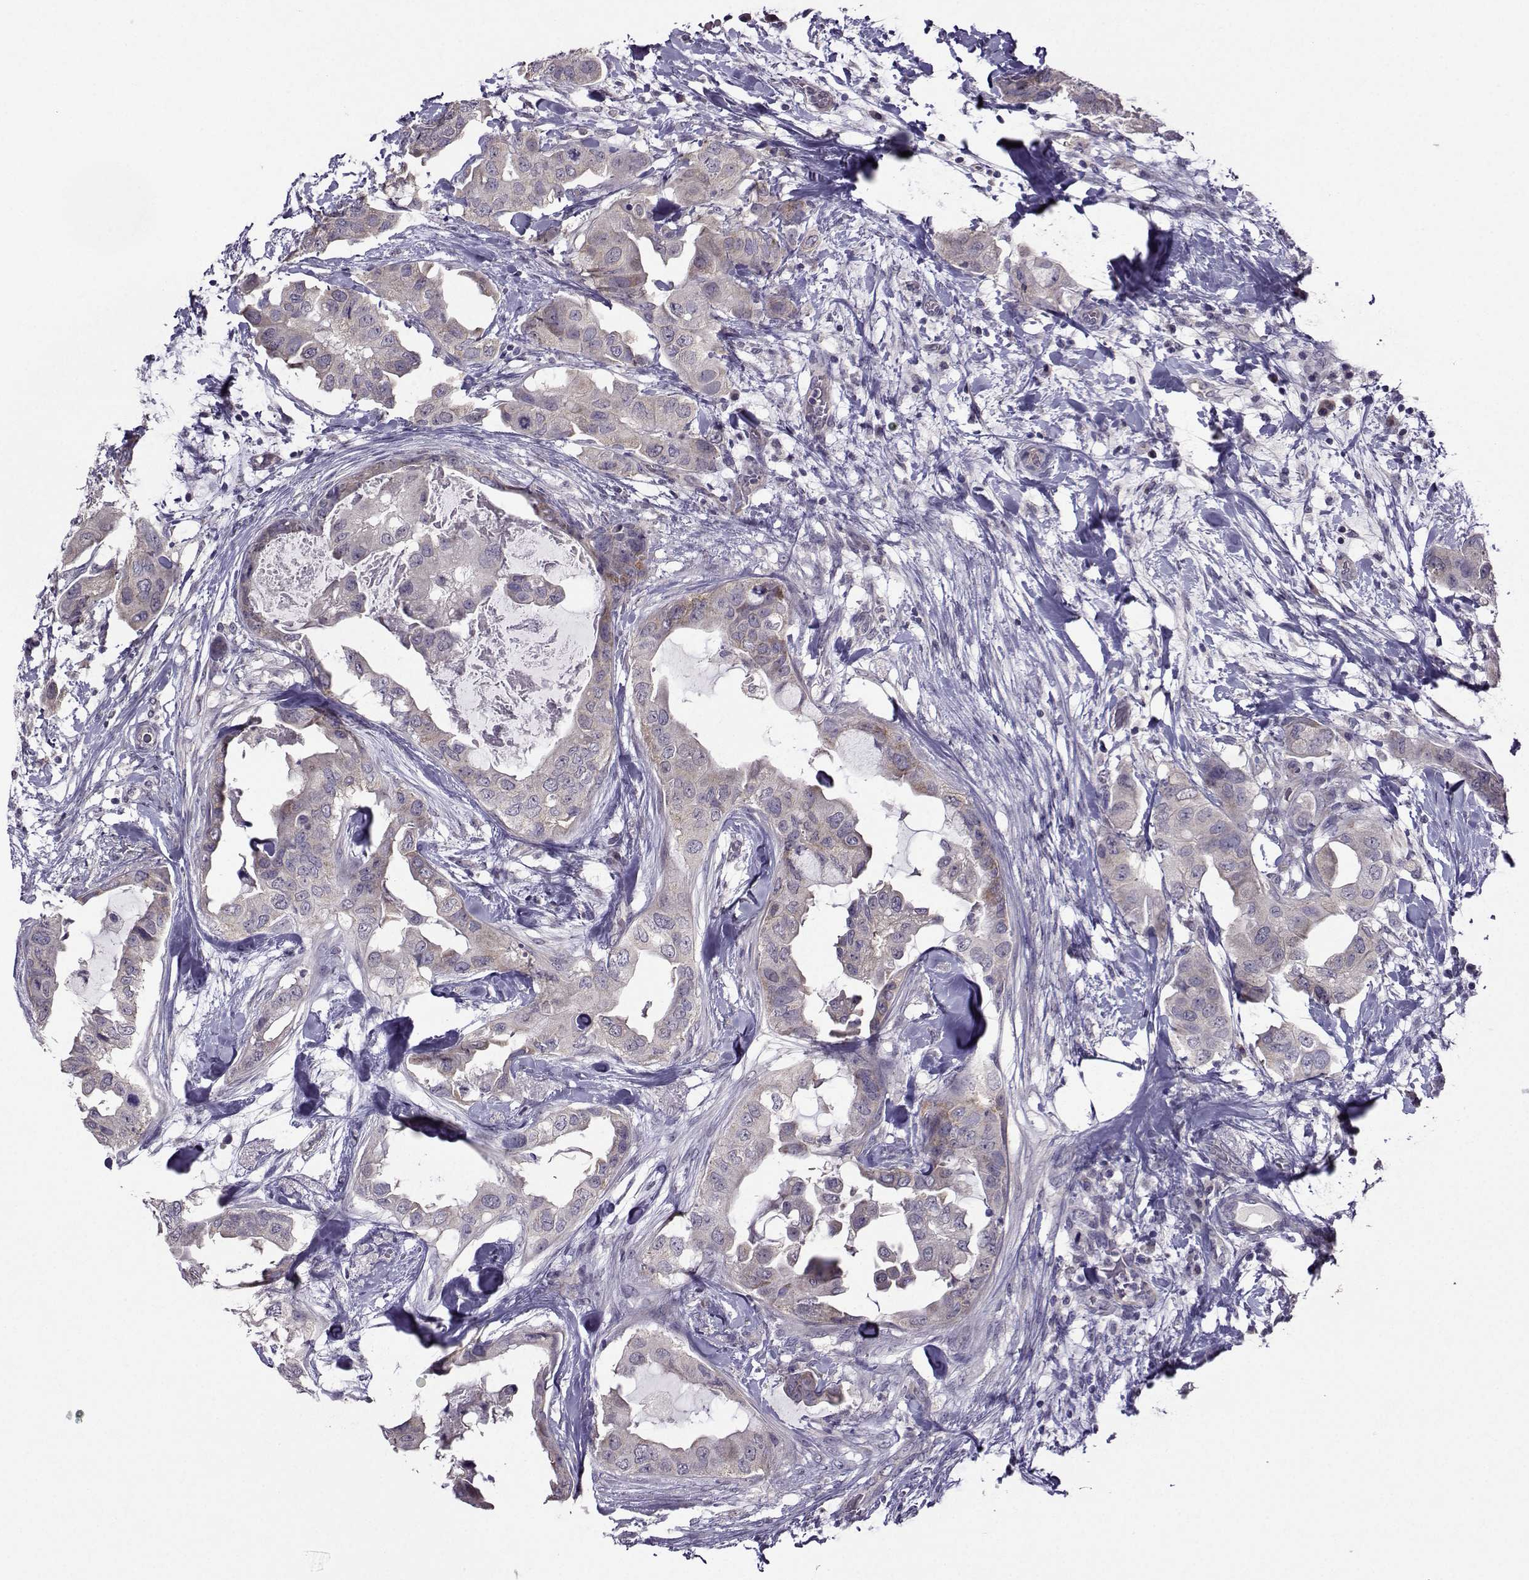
{"staining": {"intensity": "weak", "quantity": ">75%", "location": "cytoplasmic/membranous"}, "tissue": "breast cancer", "cell_type": "Tumor cells", "image_type": "cancer", "snomed": [{"axis": "morphology", "description": "Normal tissue, NOS"}, {"axis": "morphology", "description": "Duct carcinoma"}, {"axis": "topography", "description": "Breast"}], "caption": "Protein analysis of breast cancer (infiltrating ductal carcinoma) tissue reveals weak cytoplasmic/membranous expression in approximately >75% of tumor cells.", "gene": "DDX20", "patient": {"sex": "female", "age": 40}}